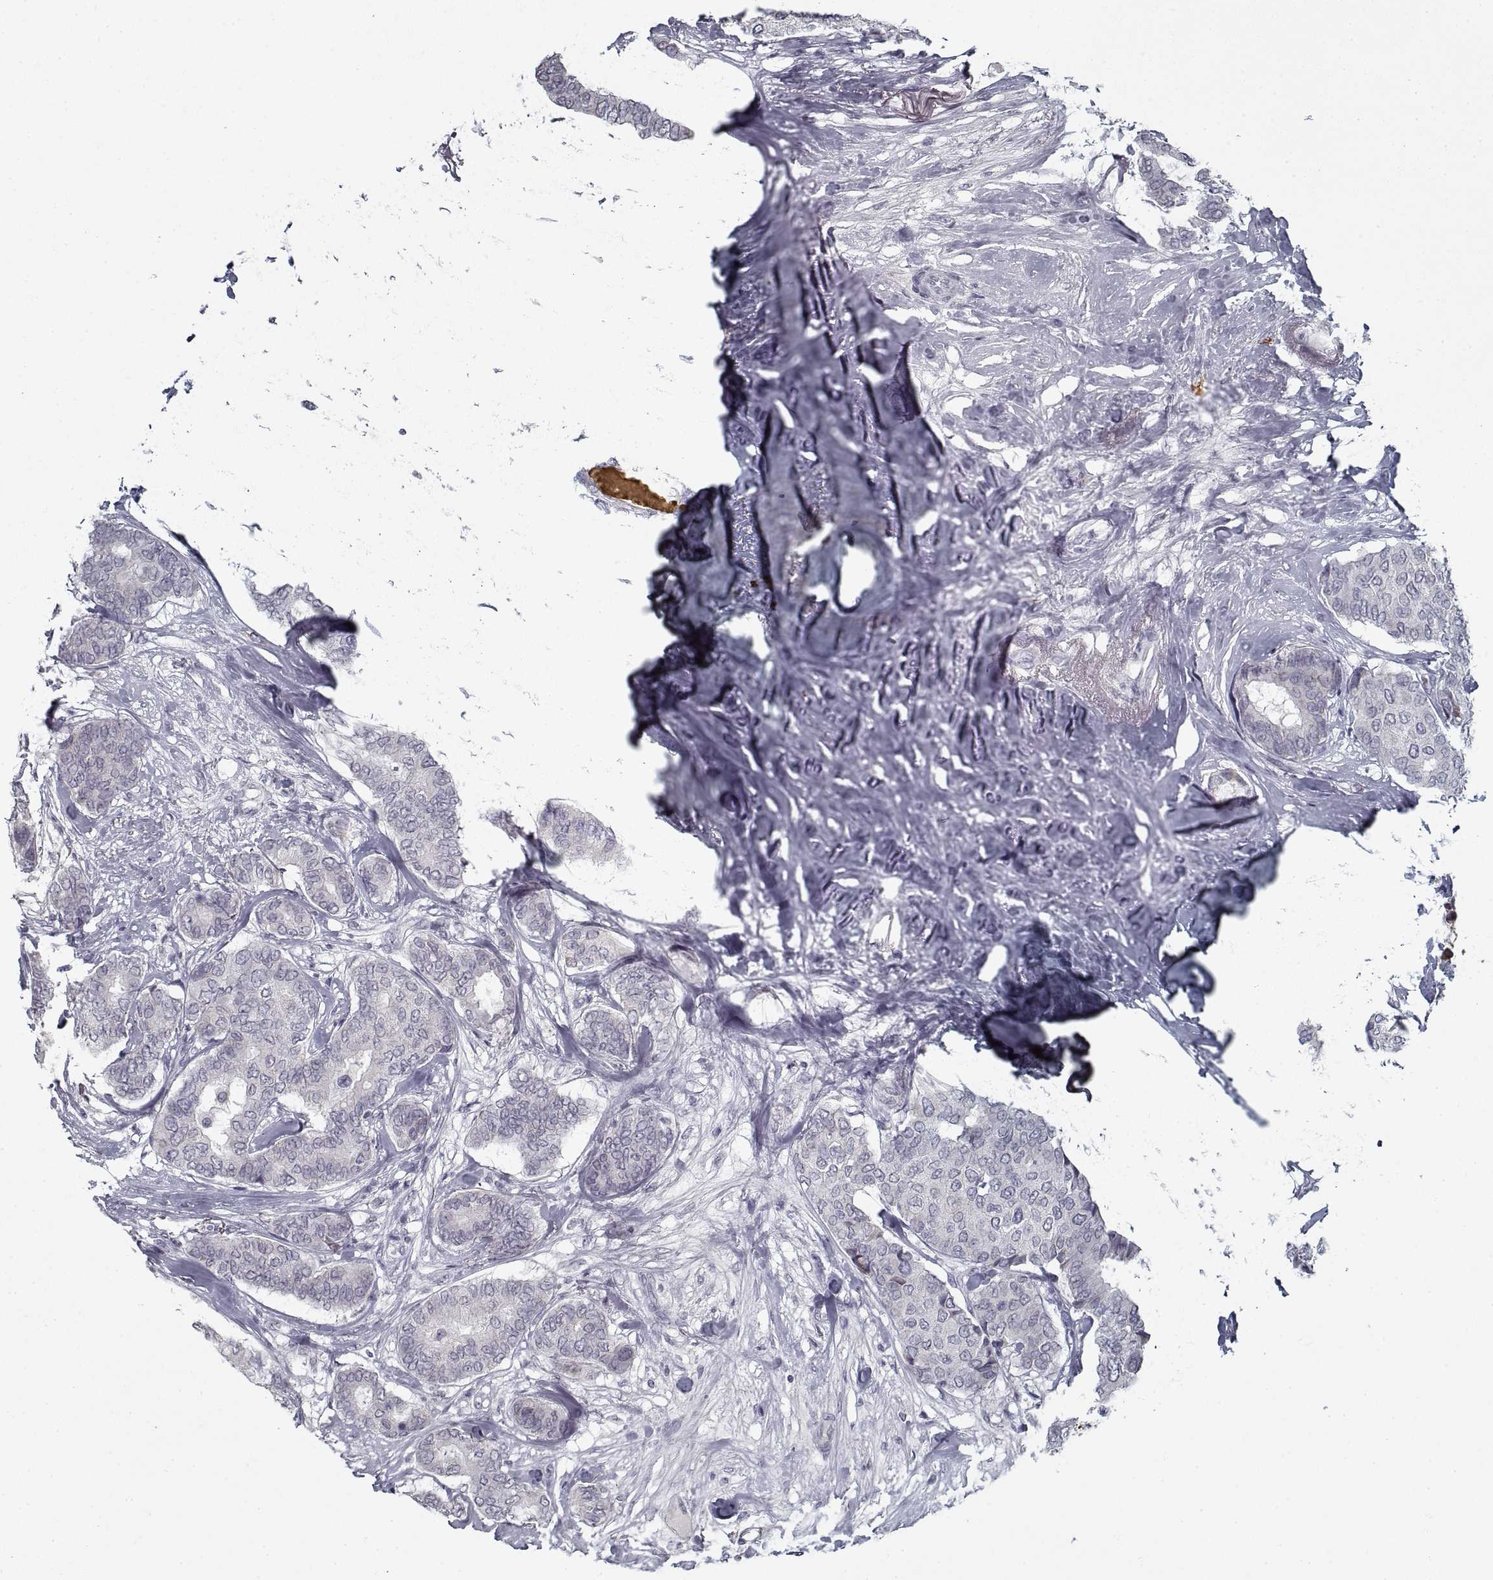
{"staining": {"intensity": "negative", "quantity": "none", "location": "none"}, "tissue": "breast cancer", "cell_type": "Tumor cells", "image_type": "cancer", "snomed": [{"axis": "morphology", "description": "Duct carcinoma"}, {"axis": "topography", "description": "Breast"}], "caption": "This is an immunohistochemistry (IHC) image of human breast infiltrating ductal carcinoma. There is no positivity in tumor cells.", "gene": "GAD2", "patient": {"sex": "female", "age": 75}}